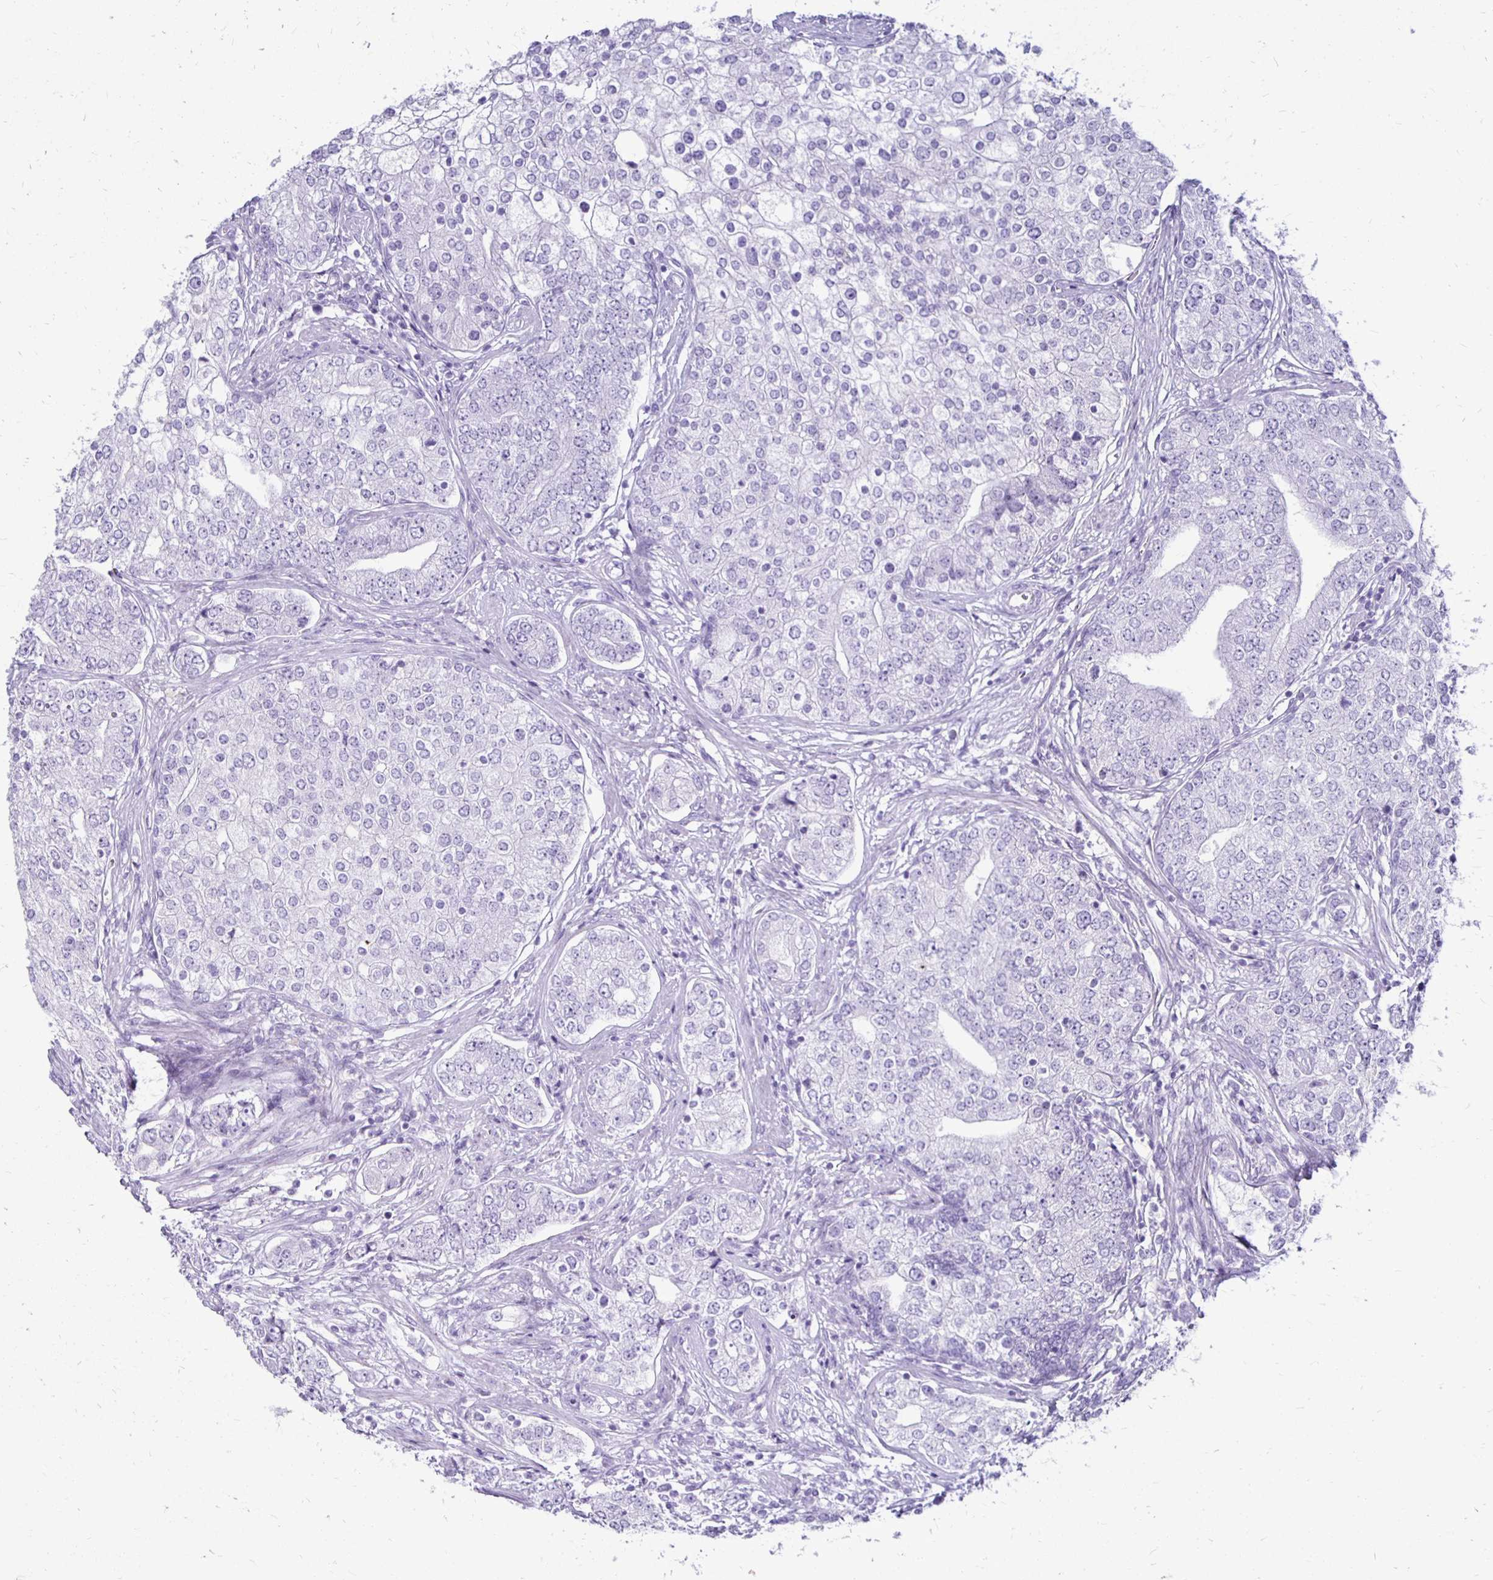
{"staining": {"intensity": "negative", "quantity": "none", "location": "none"}, "tissue": "prostate cancer", "cell_type": "Tumor cells", "image_type": "cancer", "snomed": [{"axis": "morphology", "description": "Adenocarcinoma, High grade"}, {"axis": "topography", "description": "Prostate"}], "caption": "DAB immunohistochemical staining of prostate cancer displays no significant staining in tumor cells.", "gene": "RYR1", "patient": {"sex": "male", "age": 60}}